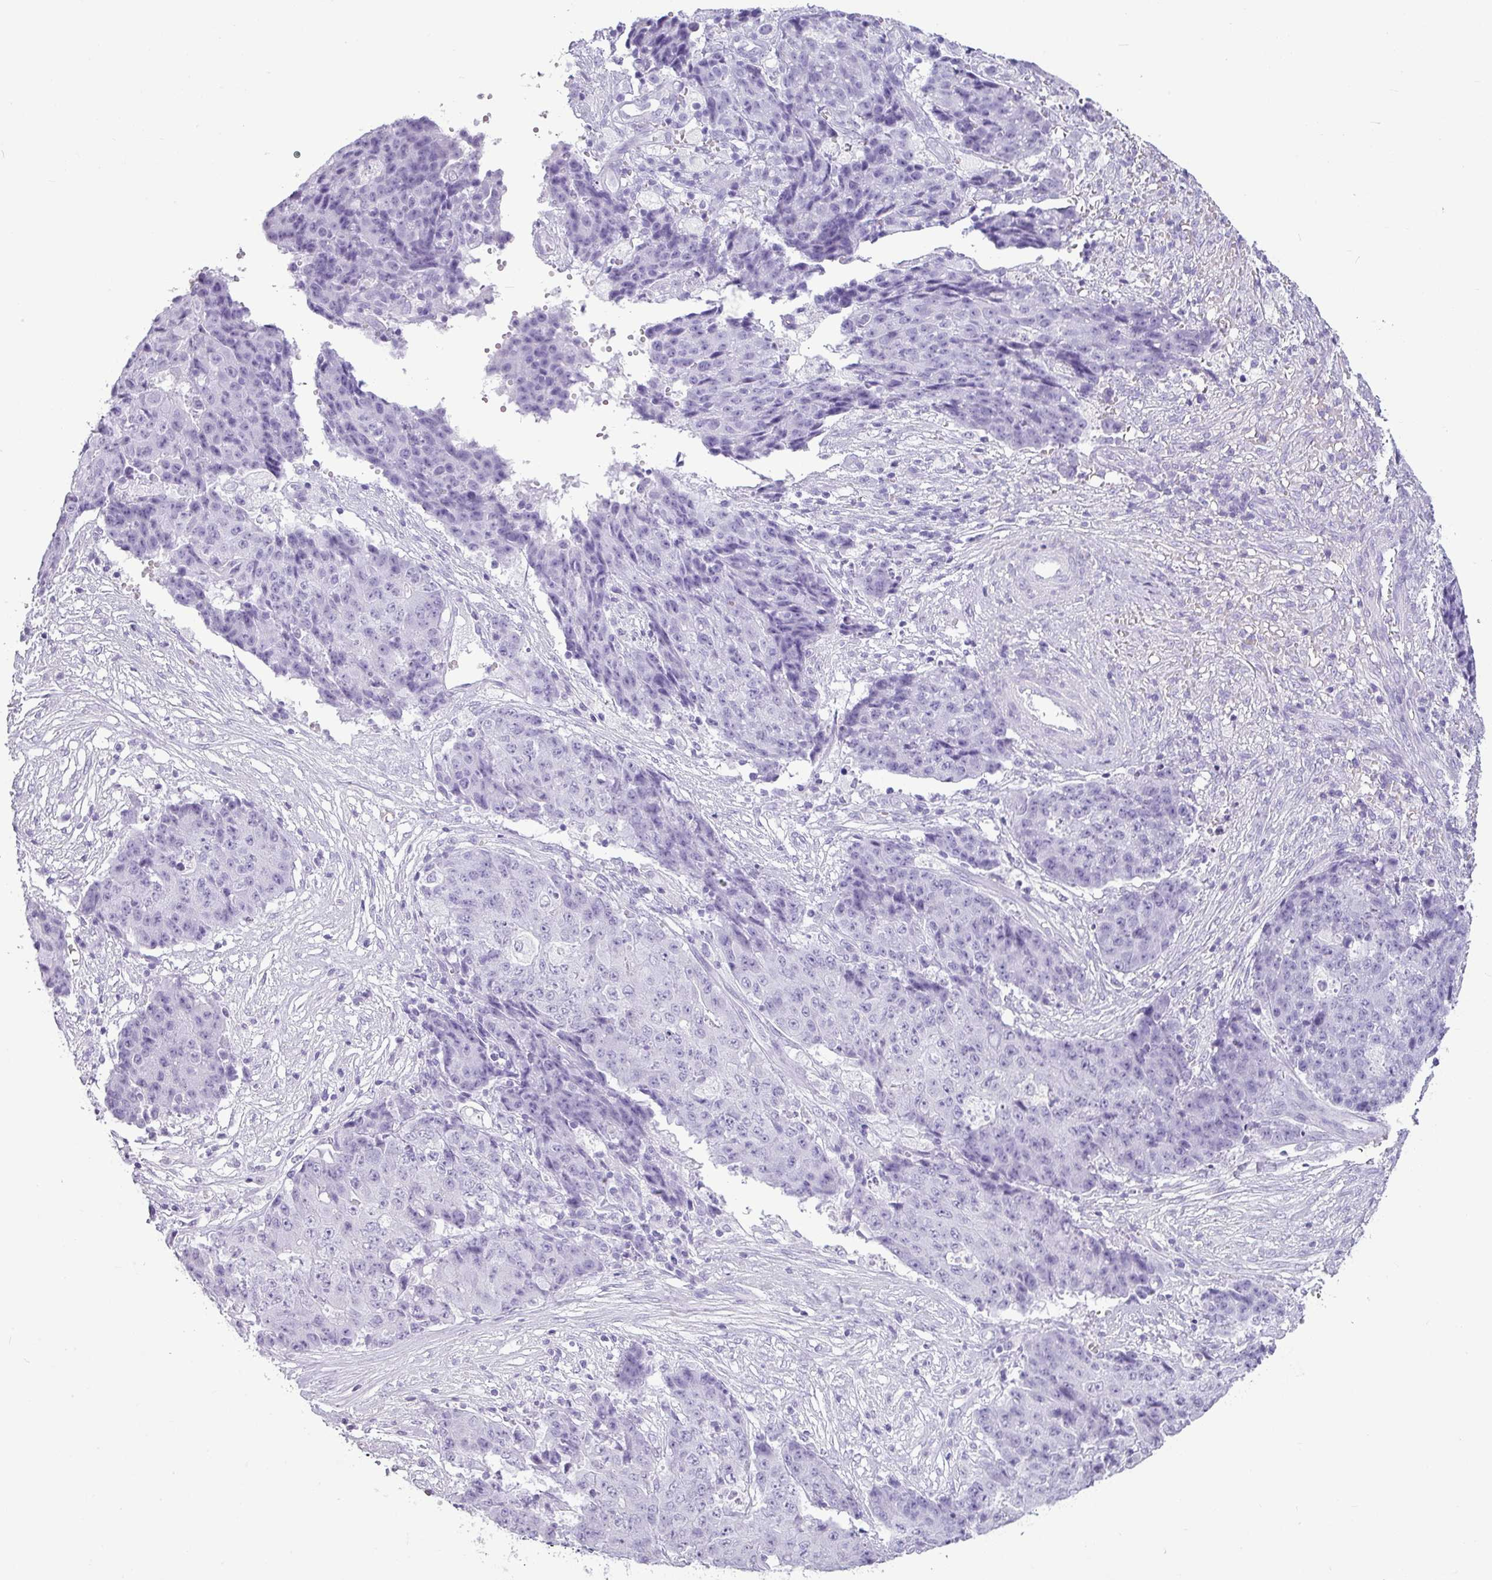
{"staining": {"intensity": "negative", "quantity": "none", "location": "none"}, "tissue": "ovarian cancer", "cell_type": "Tumor cells", "image_type": "cancer", "snomed": [{"axis": "morphology", "description": "Carcinoma, endometroid"}, {"axis": "topography", "description": "Ovary"}], "caption": "Immunohistochemistry (IHC) photomicrograph of ovarian endometroid carcinoma stained for a protein (brown), which shows no expression in tumor cells. (Immunohistochemistry, brightfield microscopy, high magnification).", "gene": "AMY1B", "patient": {"sex": "female", "age": 42}}